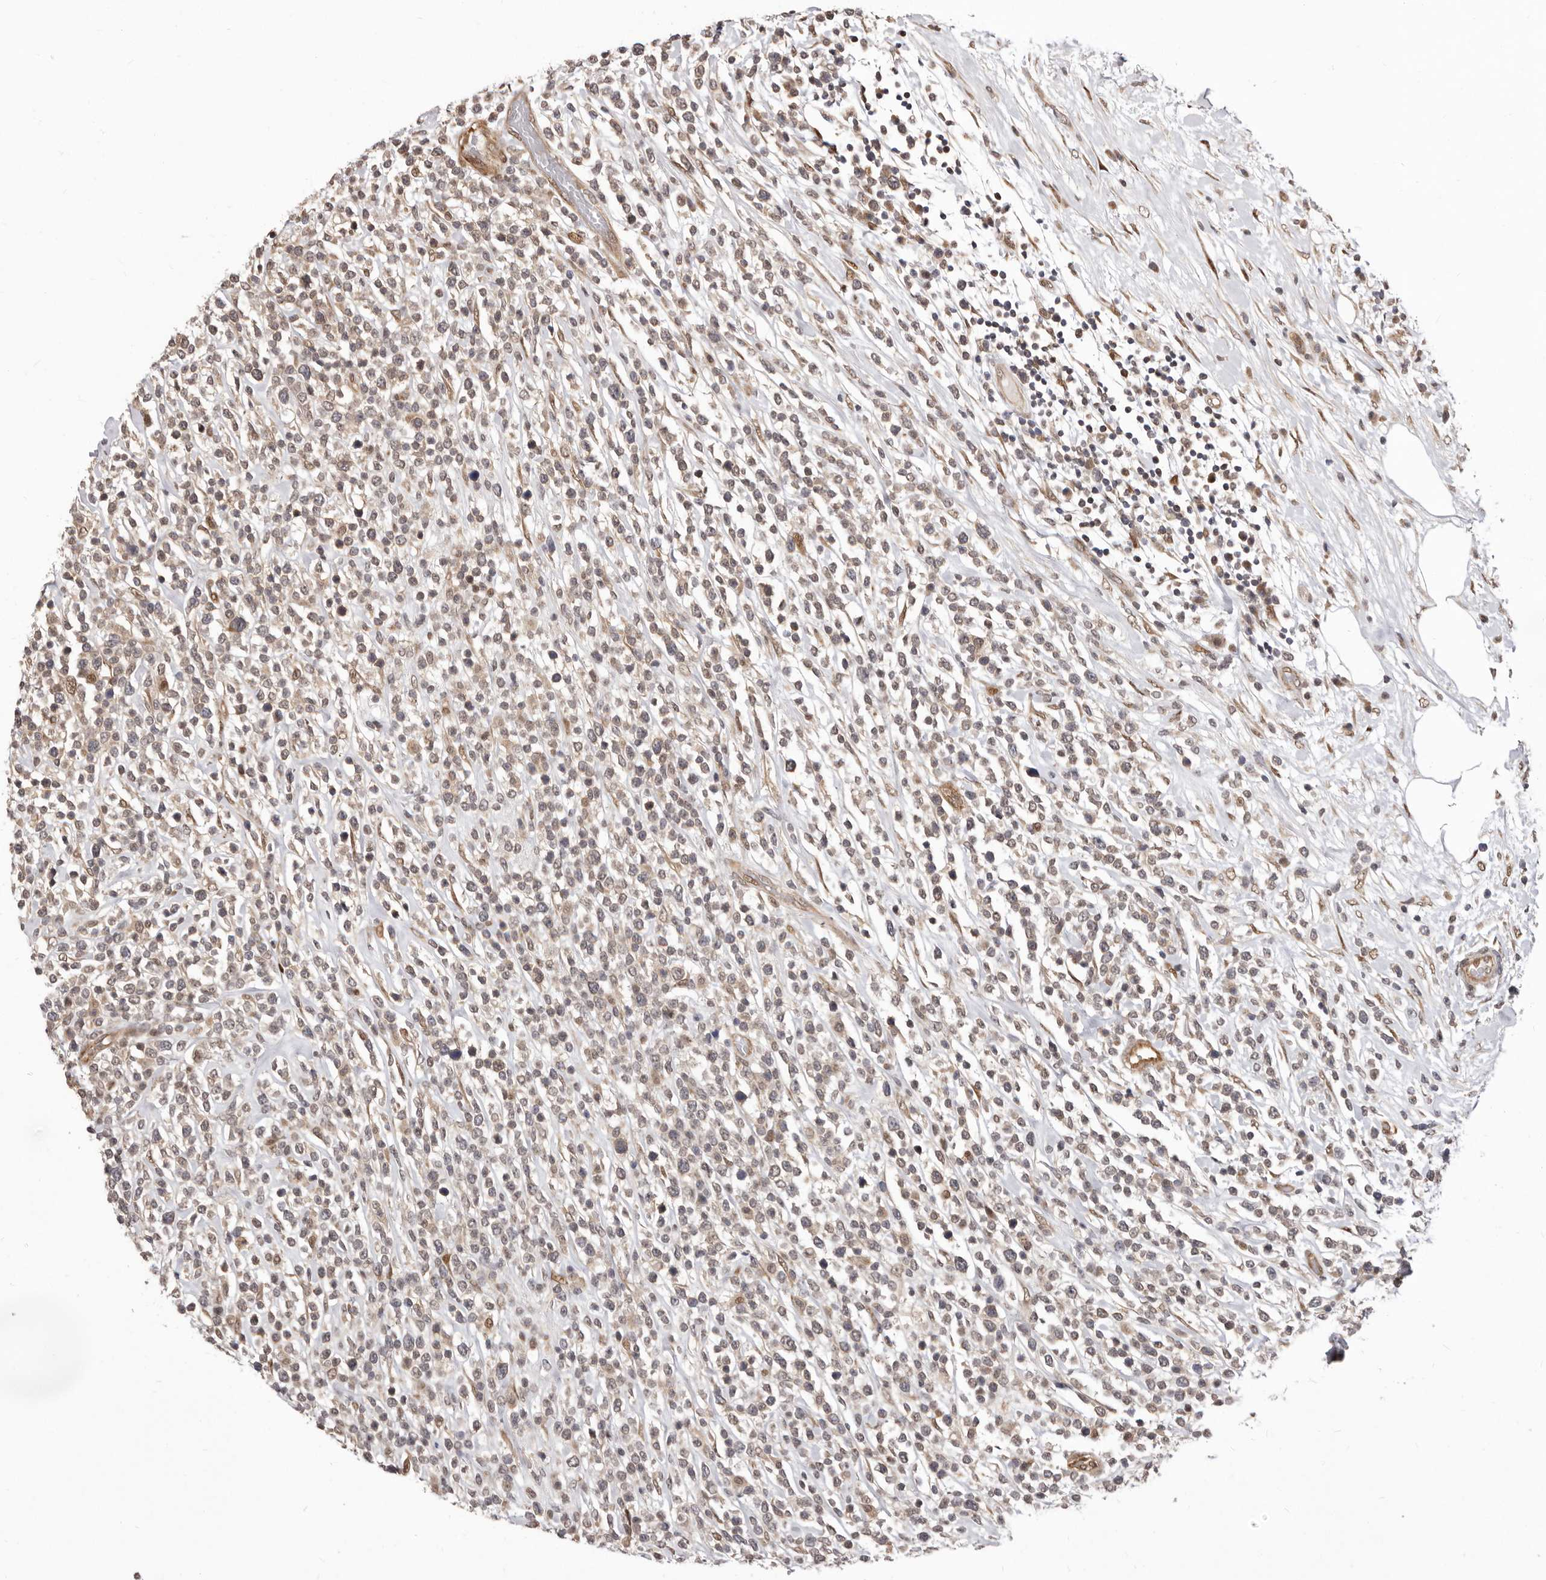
{"staining": {"intensity": "weak", "quantity": ">75%", "location": "cytoplasmic/membranous,nuclear"}, "tissue": "lymphoma", "cell_type": "Tumor cells", "image_type": "cancer", "snomed": [{"axis": "morphology", "description": "Malignant lymphoma, non-Hodgkin's type, High grade"}, {"axis": "topography", "description": "Colon"}], "caption": "High-grade malignant lymphoma, non-Hodgkin's type stained with a brown dye demonstrates weak cytoplasmic/membranous and nuclear positive expression in approximately >75% of tumor cells.", "gene": "GLRX3", "patient": {"sex": "female", "age": 53}}